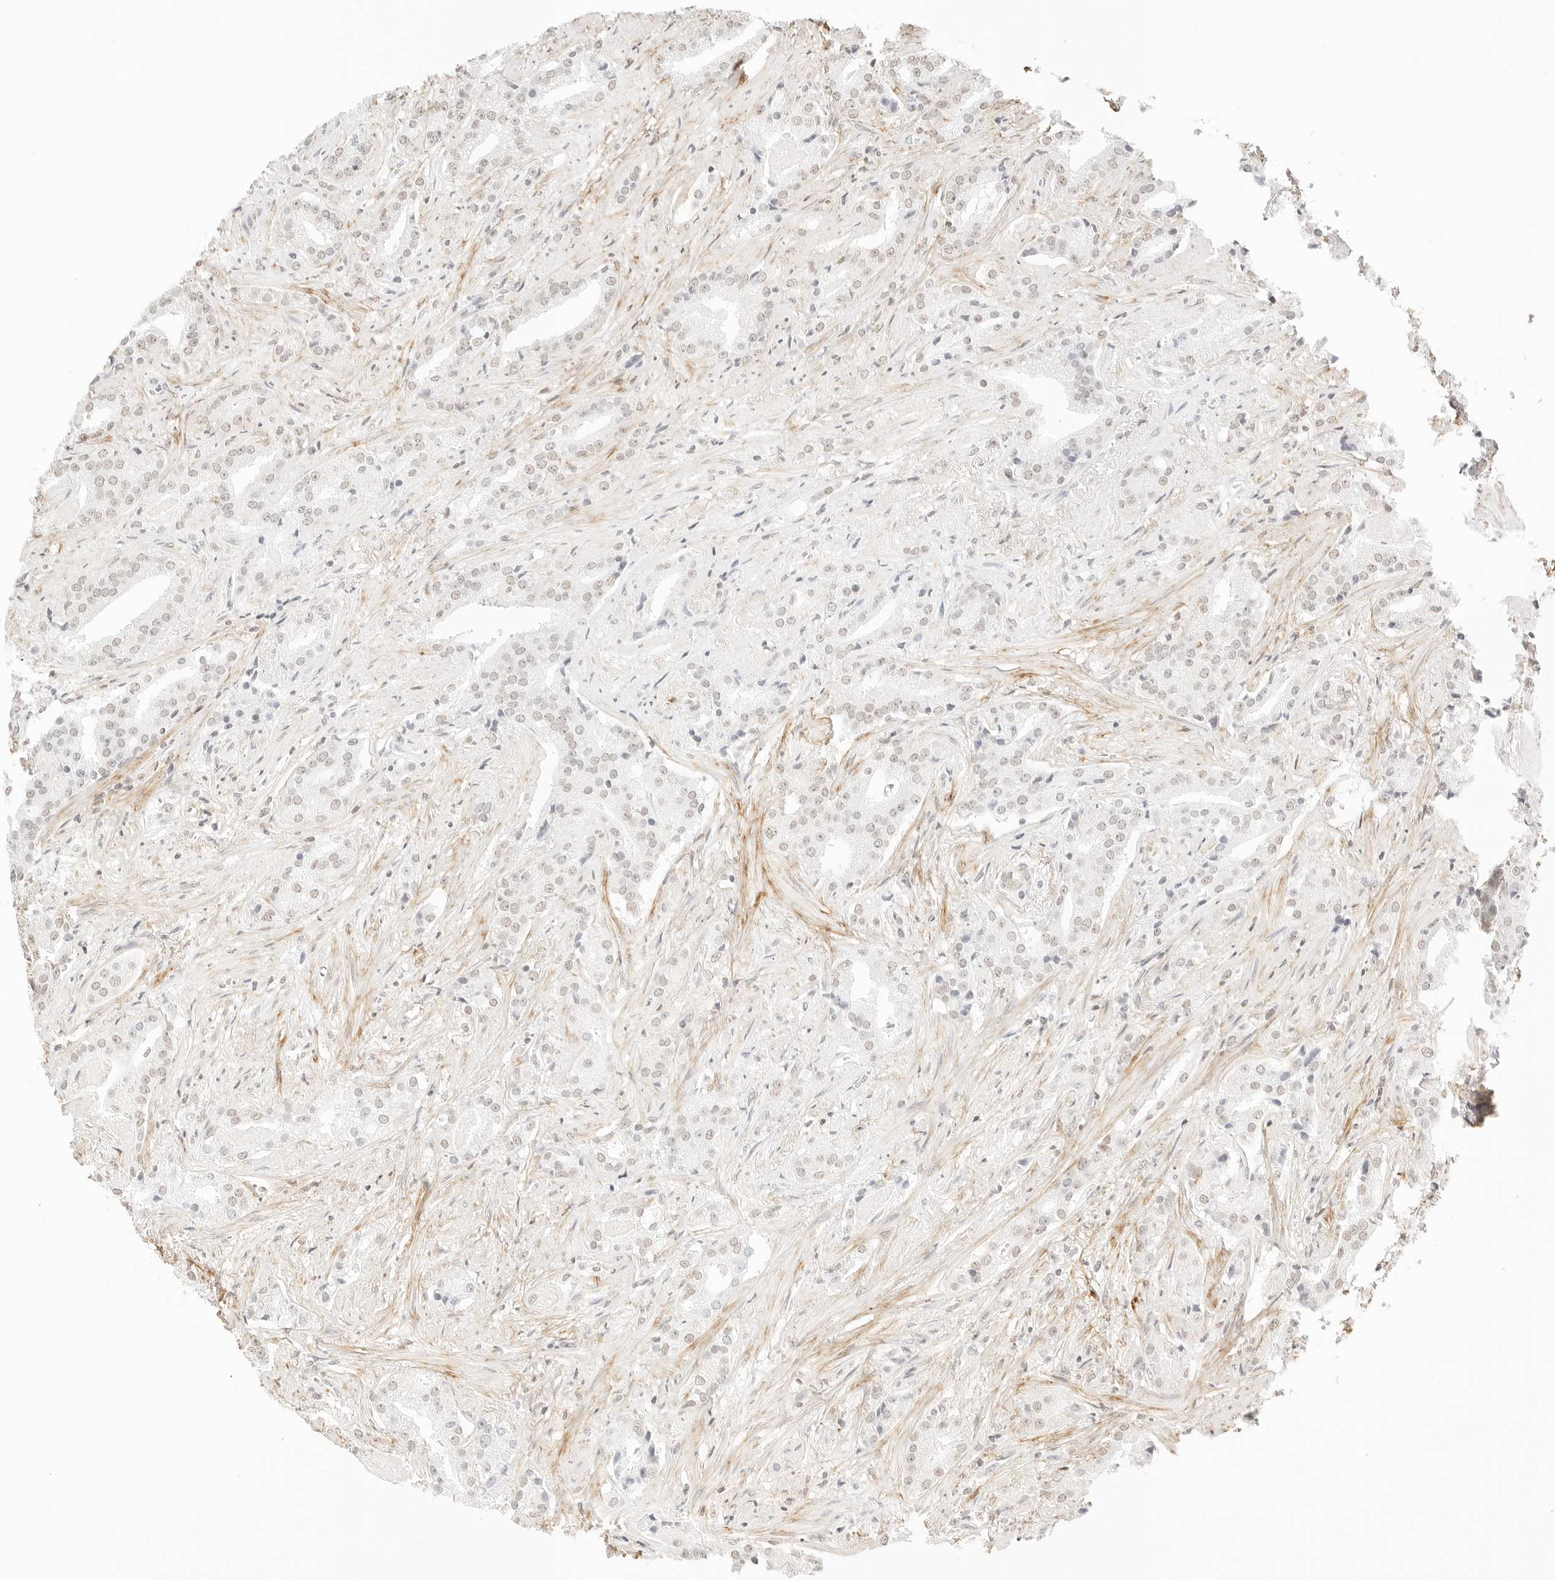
{"staining": {"intensity": "weak", "quantity": "25%-75%", "location": "nuclear"}, "tissue": "prostate cancer", "cell_type": "Tumor cells", "image_type": "cancer", "snomed": [{"axis": "morphology", "description": "Adenocarcinoma, Low grade"}, {"axis": "topography", "description": "Prostate"}], "caption": "High-magnification brightfield microscopy of prostate cancer stained with DAB (brown) and counterstained with hematoxylin (blue). tumor cells exhibit weak nuclear expression is seen in about25%-75% of cells.", "gene": "FBLN5", "patient": {"sex": "male", "age": 67}}